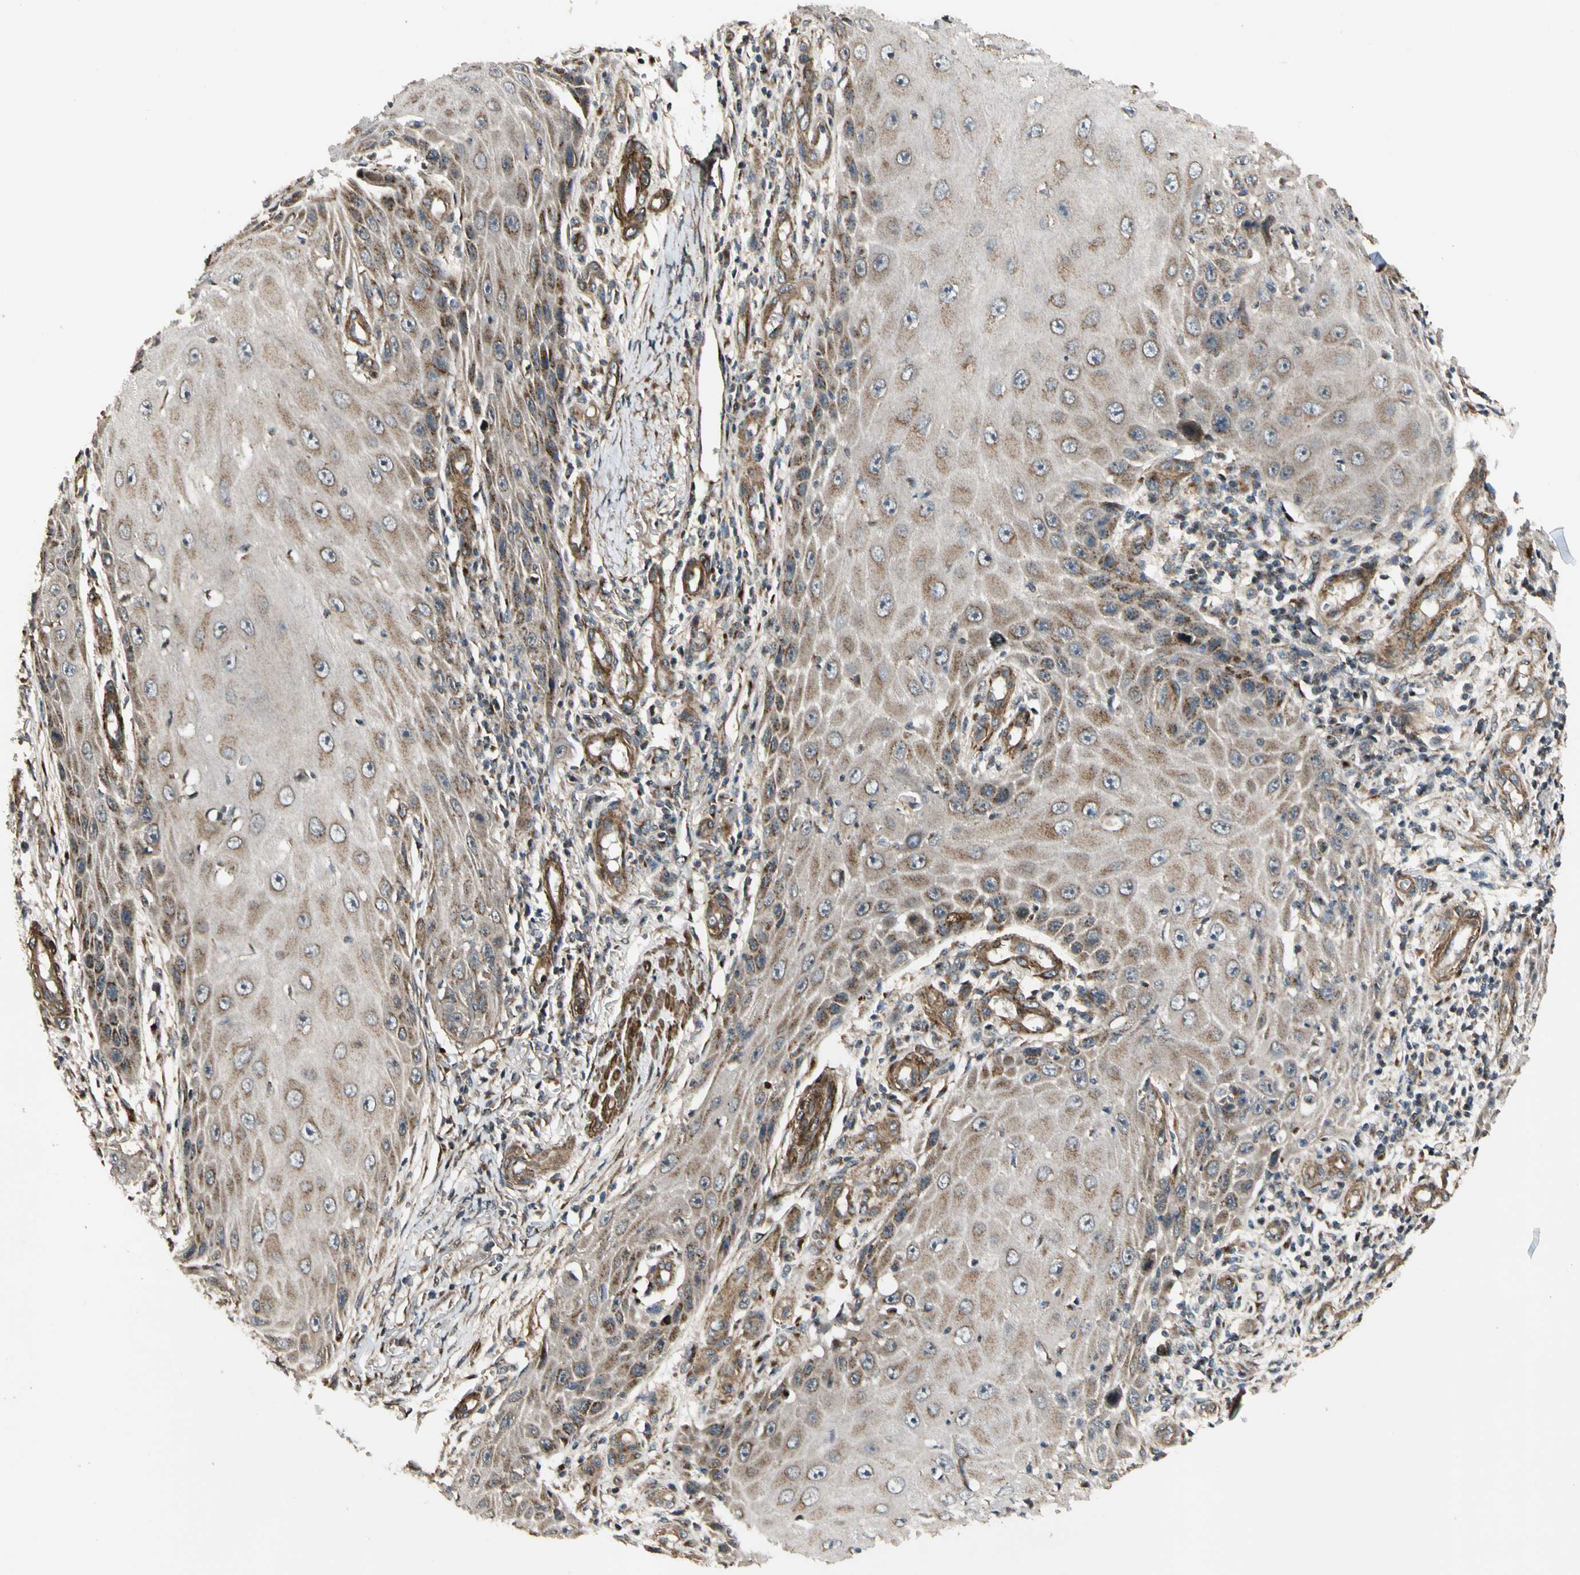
{"staining": {"intensity": "weak", "quantity": ">75%", "location": "cytoplasmic/membranous"}, "tissue": "skin cancer", "cell_type": "Tumor cells", "image_type": "cancer", "snomed": [{"axis": "morphology", "description": "Squamous cell carcinoma, NOS"}, {"axis": "topography", "description": "Skin"}], "caption": "This is an image of immunohistochemistry staining of skin cancer, which shows weak positivity in the cytoplasmic/membranous of tumor cells.", "gene": "GCK", "patient": {"sex": "female", "age": 73}}